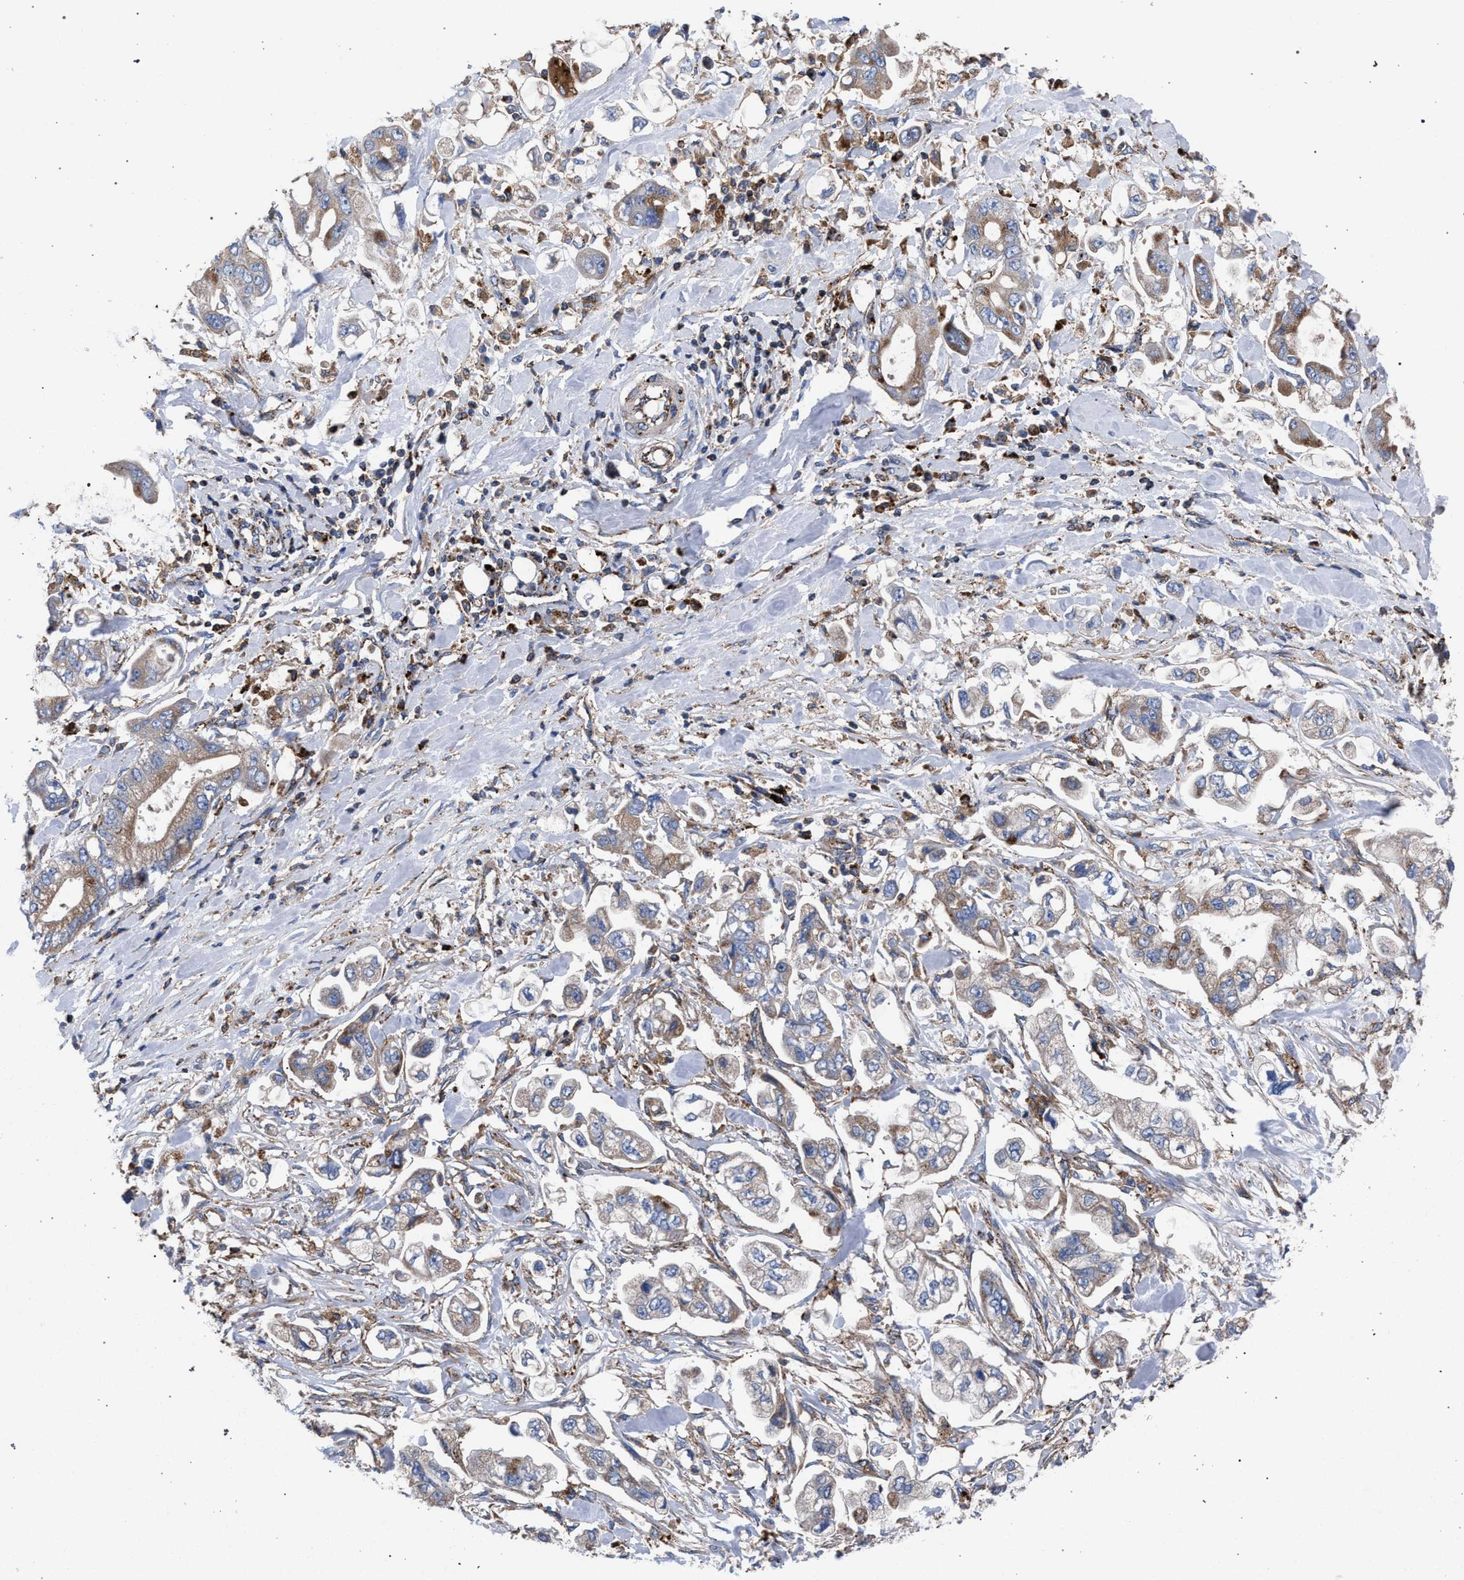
{"staining": {"intensity": "moderate", "quantity": ">75%", "location": "cytoplasmic/membranous"}, "tissue": "stomach cancer", "cell_type": "Tumor cells", "image_type": "cancer", "snomed": [{"axis": "morphology", "description": "Normal tissue, NOS"}, {"axis": "morphology", "description": "Adenocarcinoma, NOS"}, {"axis": "topography", "description": "Stomach"}], "caption": "Immunohistochemistry (IHC) histopathology image of neoplastic tissue: stomach adenocarcinoma stained using IHC shows medium levels of moderate protein expression localized specifically in the cytoplasmic/membranous of tumor cells, appearing as a cytoplasmic/membranous brown color.", "gene": "PPT1", "patient": {"sex": "male", "age": 62}}